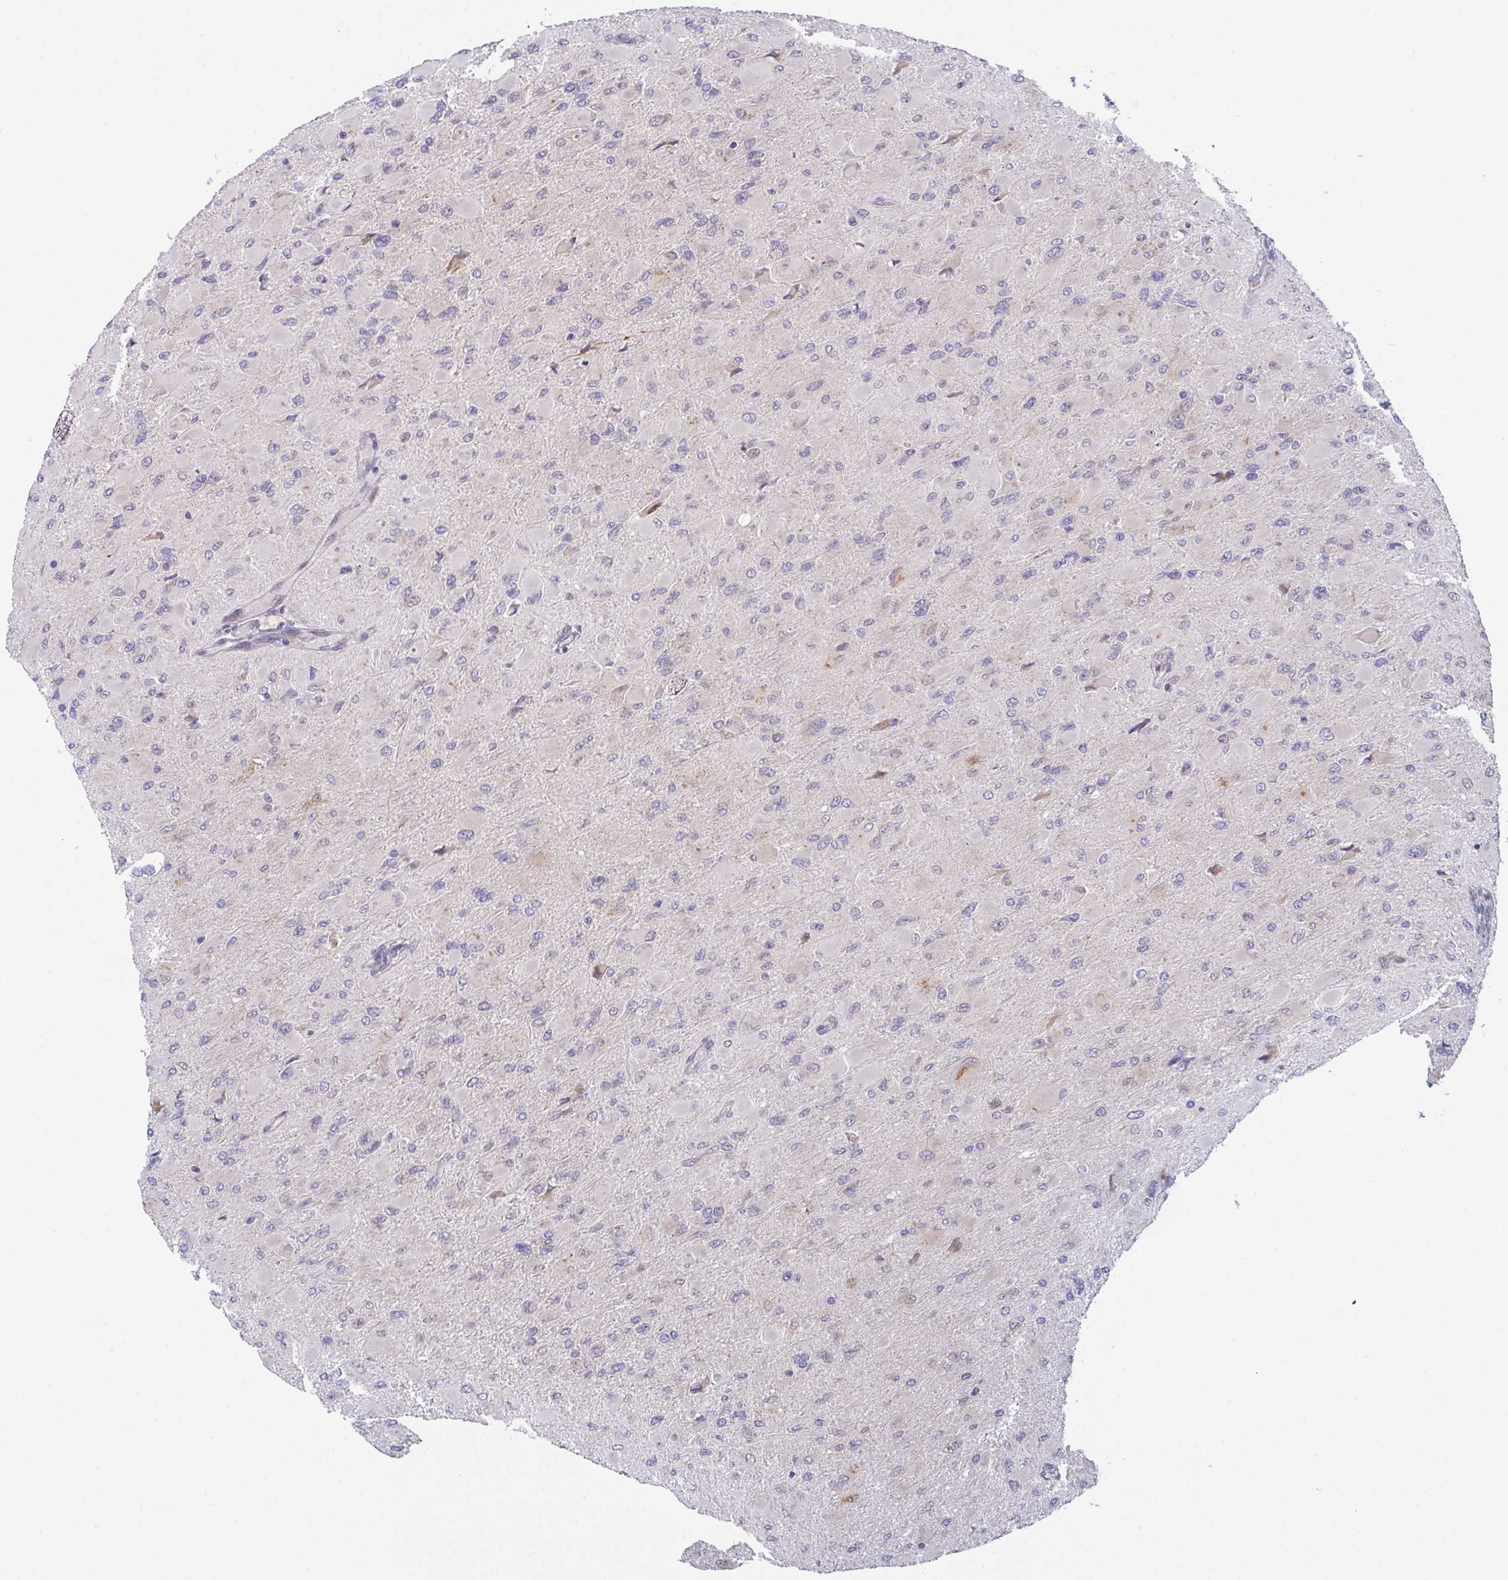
{"staining": {"intensity": "negative", "quantity": "none", "location": "none"}, "tissue": "glioma", "cell_type": "Tumor cells", "image_type": "cancer", "snomed": [{"axis": "morphology", "description": "Glioma, malignant, High grade"}, {"axis": "topography", "description": "Cerebral cortex"}], "caption": "Immunohistochemical staining of human malignant glioma (high-grade) displays no significant expression in tumor cells.", "gene": "RBM18", "patient": {"sex": "female", "age": 36}}